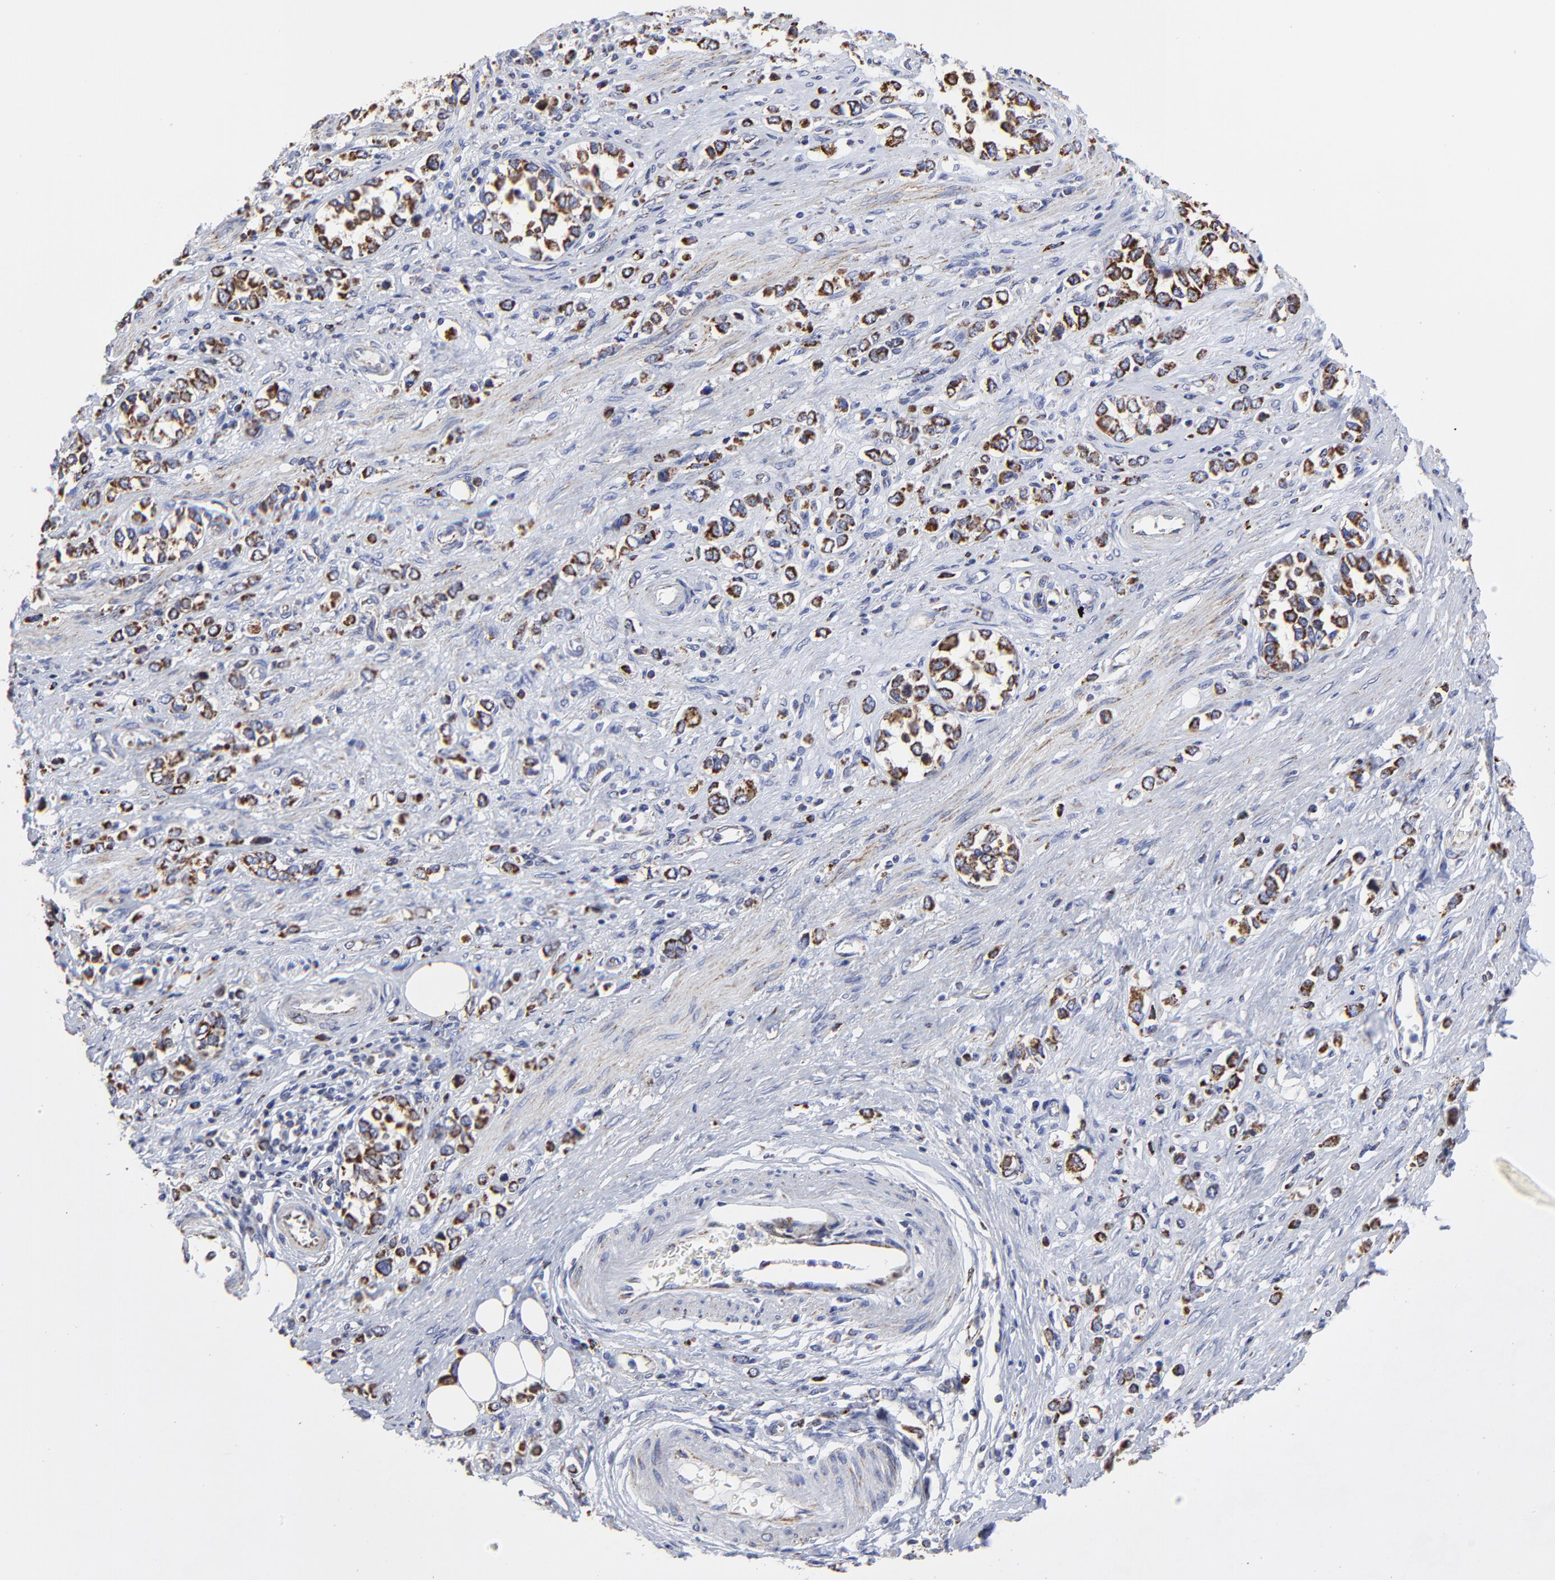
{"staining": {"intensity": "strong", "quantity": ">75%", "location": "cytoplasmic/membranous"}, "tissue": "stomach cancer", "cell_type": "Tumor cells", "image_type": "cancer", "snomed": [{"axis": "morphology", "description": "Adenocarcinoma, NOS"}, {"axis": "topography", "description": "Stomach, upper"}], "caption": "Immunohistochemical staining of stomach adenocarcinoma reveals high levels of strong cytoplasmic/membranous protein positivity in about >75% of tumor cells.", "gene": "PINK1", "patient": {"sex": "male", "age": 76}}